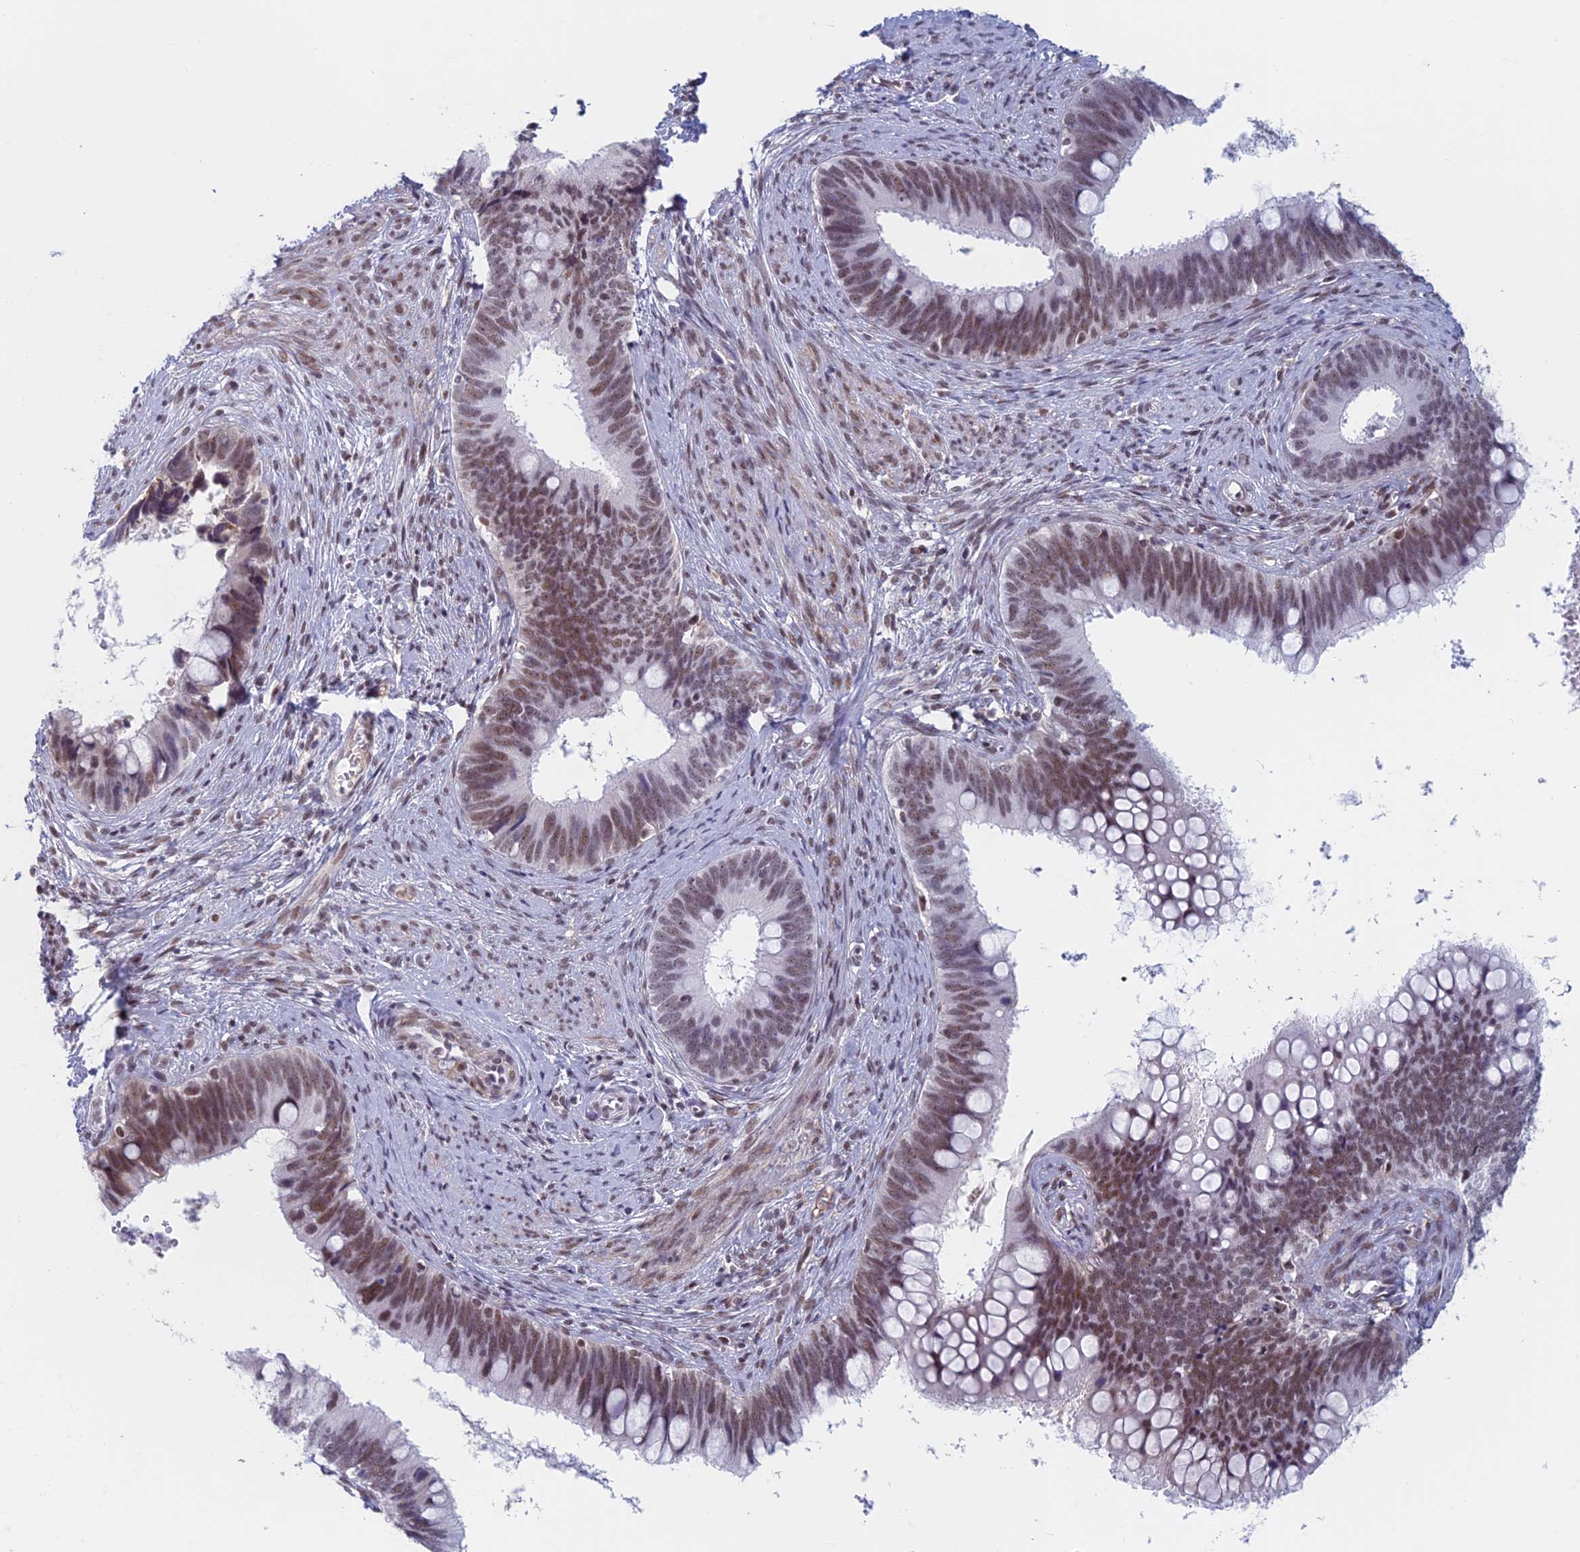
{"staining": {"intensity": "moderate", "quantity": "25%-75%", "location": "nuclear"}, "tissue": "cervical cancer", "cell_type": "Tumor cells", "image_type": "cancer", "snomed": [{"axis": "morphology", "description": "Adenocarcinoma, NOS"}, {"axis": "topography", "description": "Cervix"}], "caption": "Cervical adenocarcinoma was stained to show a protein in brown. There is medium levels of moderate nuclear staining in approximately 25%-75% of tumor cells. (Stains: DAB (3,3'-diaminobenzidine) in brown, nuclei in blue, Microscopy: brightfield microscopy at high magnification).", "gene": "ASH2L", "patient": {"sex": "female", "age": 42}}